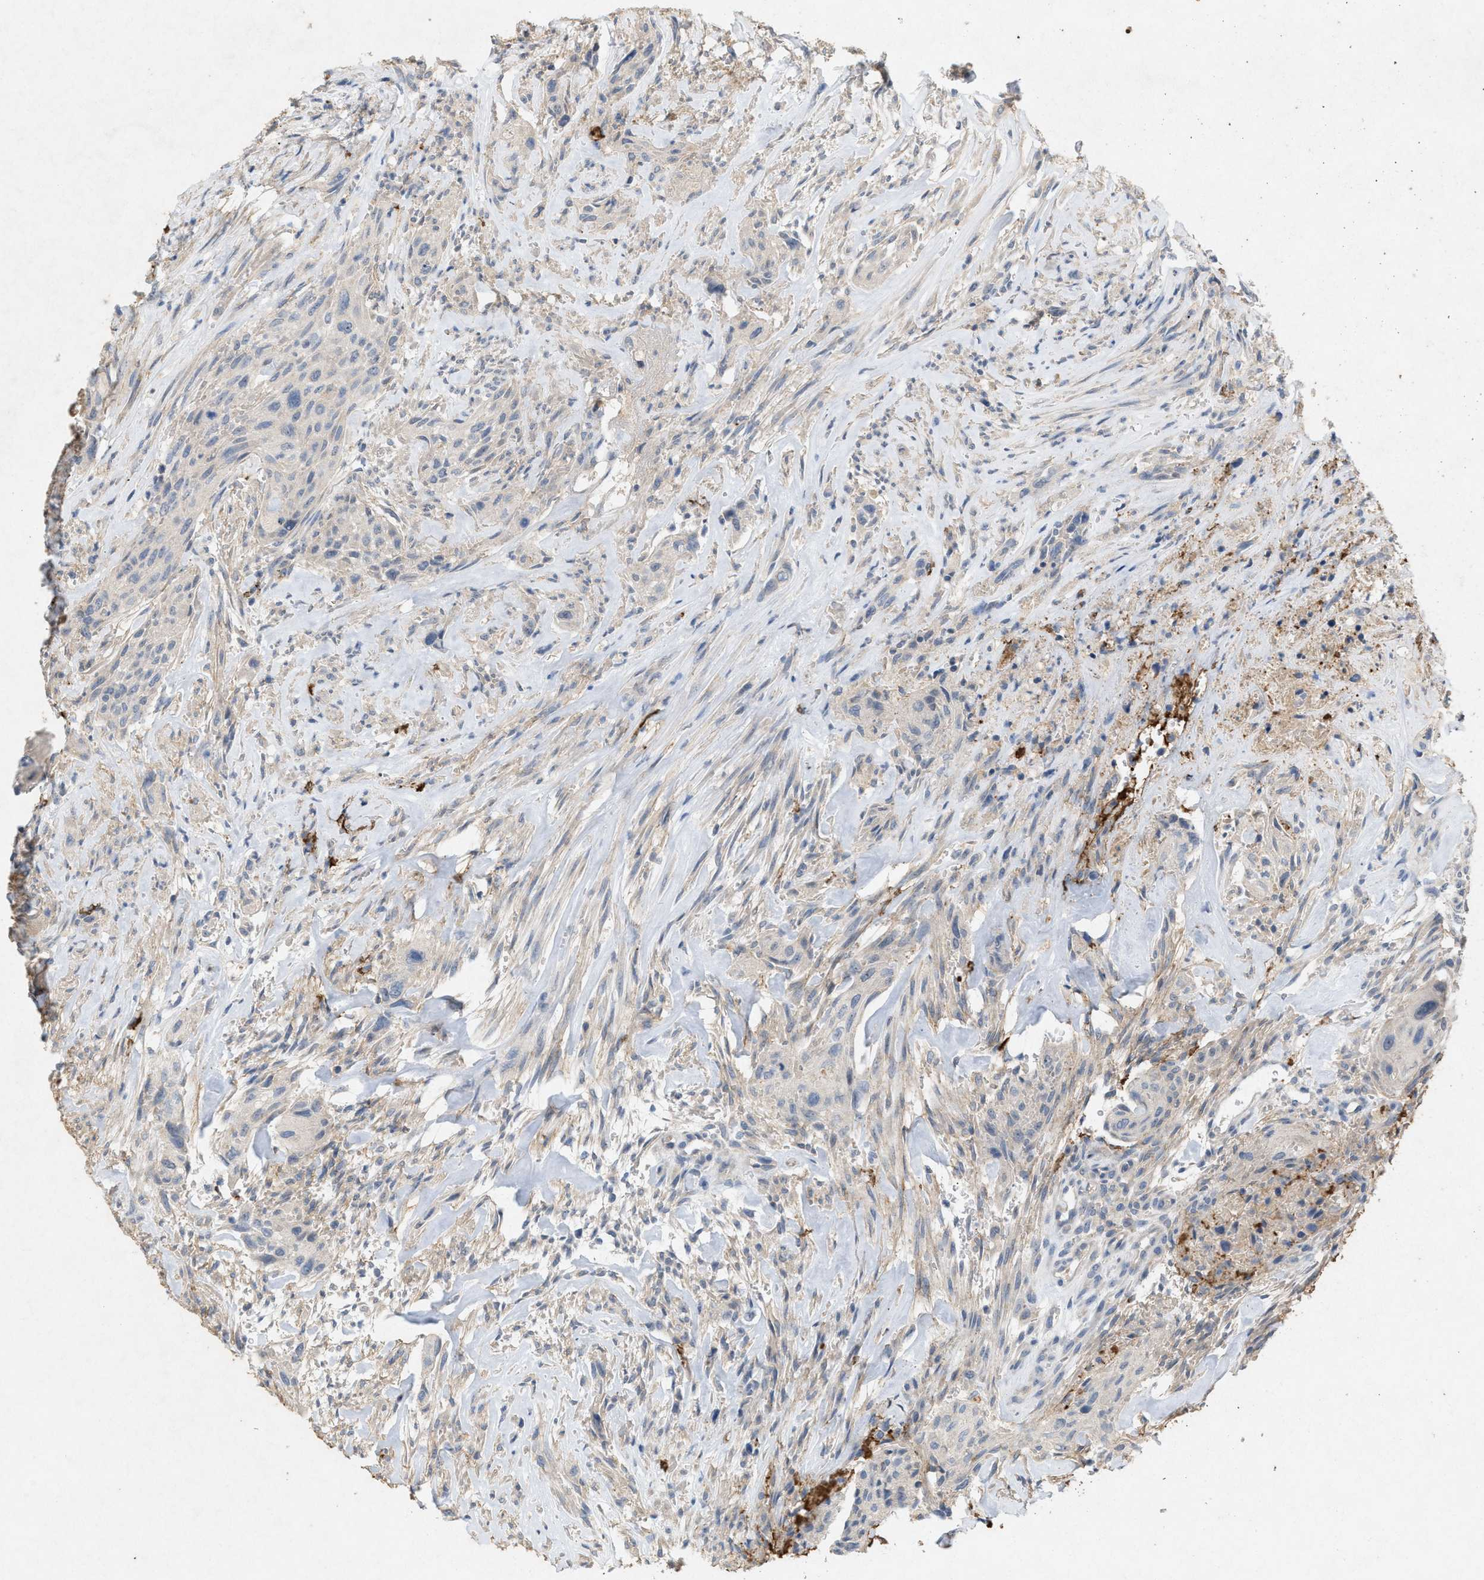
{"staining": {"intensity": "negative", "quantity": "none", "location": "none"}, "tissue": "urothelial cancer", "cell_type": "Tumor cells", "image_type": "cancer", "snomed": [{"axis": "morphology", "description": "Urothelial carcinoma, Low grade"}, {"axis": "morphology", "description": "Urothelial carcinoma, High grade"}, {"axis": "topography", "description": "Urinary bladder"}], "caption": "Tumor cells show no significant protein expression in urothelial carcinoma (low-grade).", "gene": "DCAF7", "patient": {"sex": "male", "age": 35}}